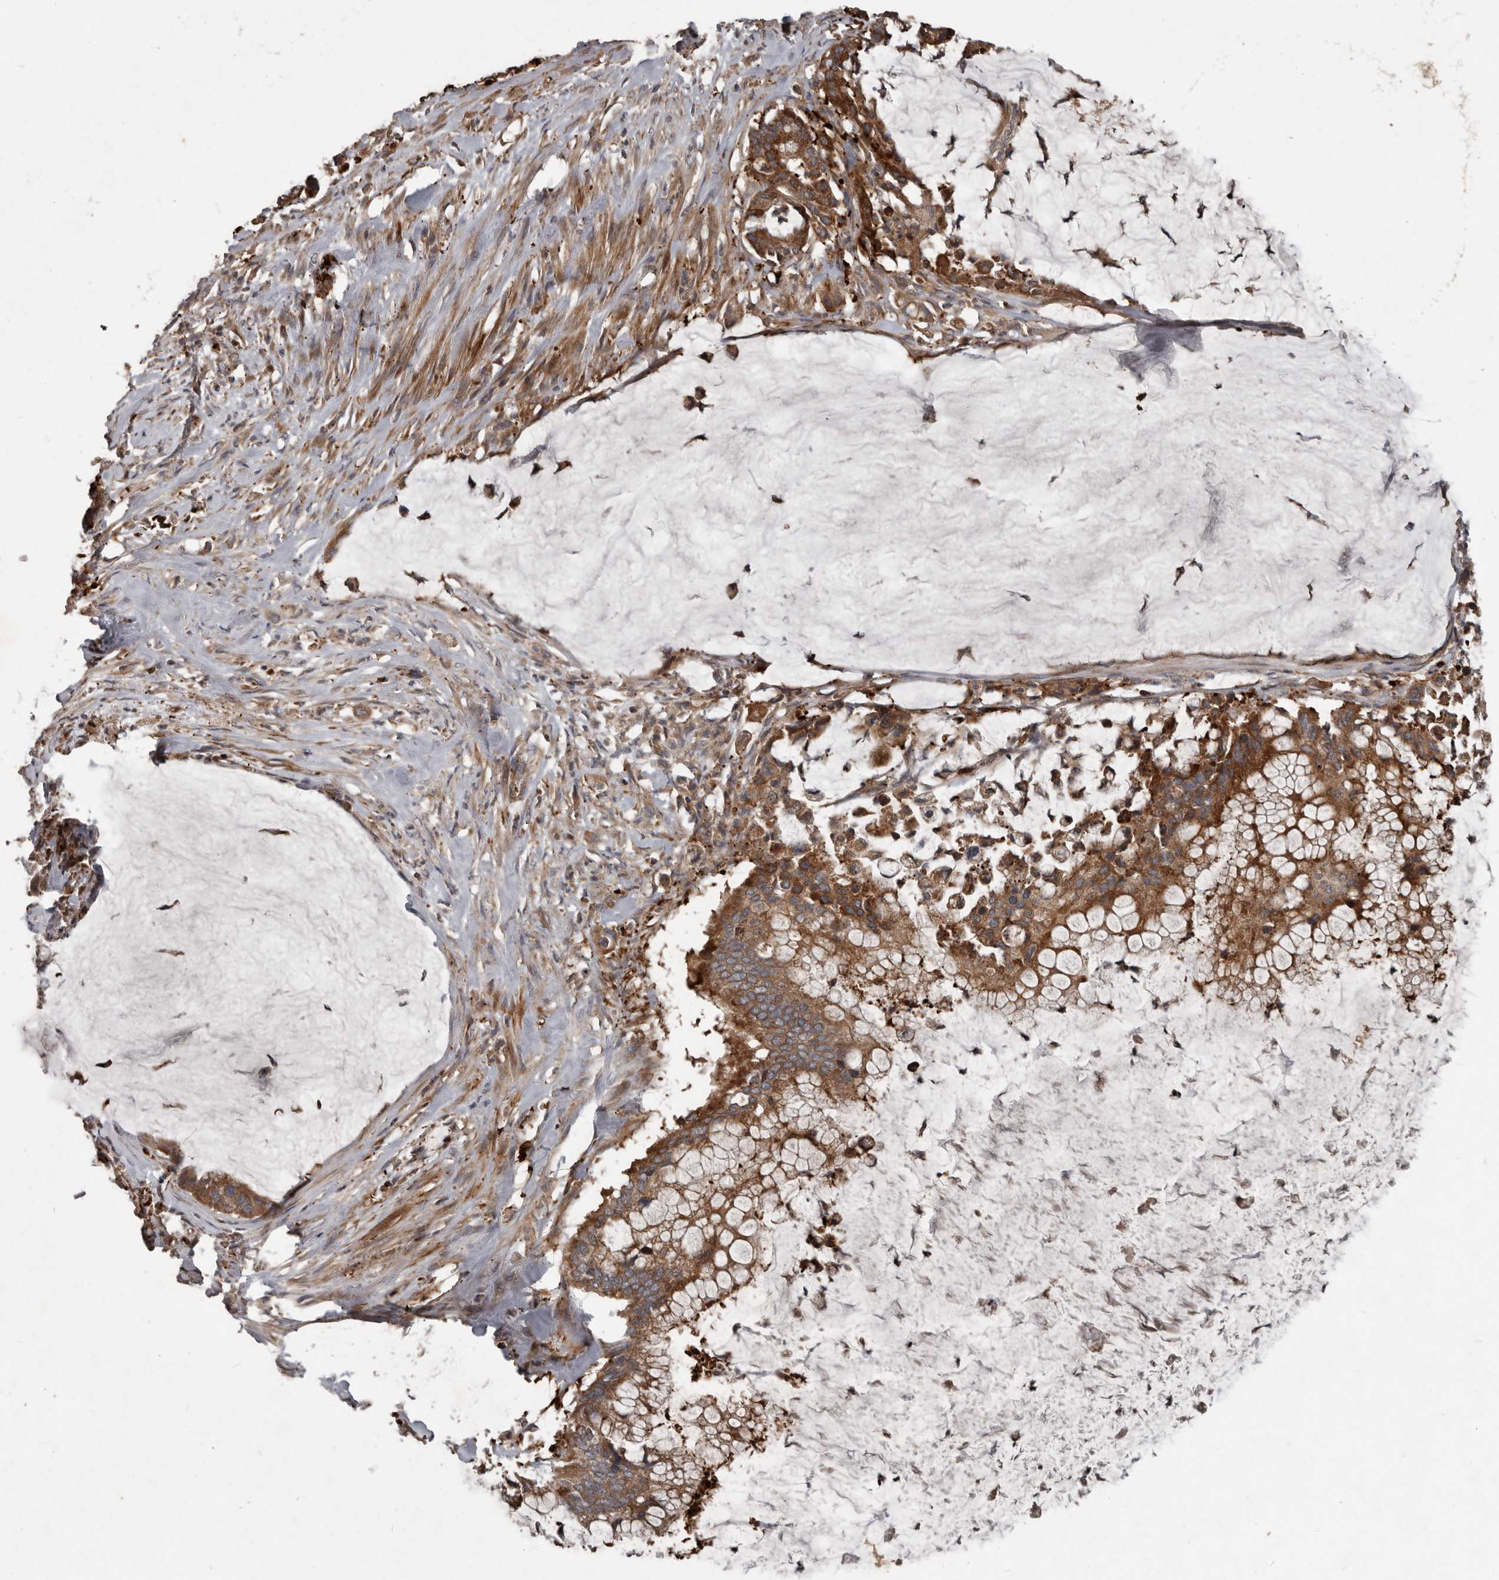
{"staining": {"intensity": "strong", "quantity": ">75%", "location": "cytoplasmic/membranous"}, "tissue": "pancreatic cancer", "cell_type": "Tumor cells", "image_type": "cancer", "snomed": [{"axis": "morphology", "description": "Adenocarcinoma, NOS"}, {"axis": "topography", "description": "Pancreas"}], "caption": "The photomicrograph reveals a brown stain indicating the presence of a protein in the cytoplasmic/membranous of tumor cells in pancreatic adenocarcinoma.", "gene": "FBXO31", "patient": {"sex": "male", "age": 41}}